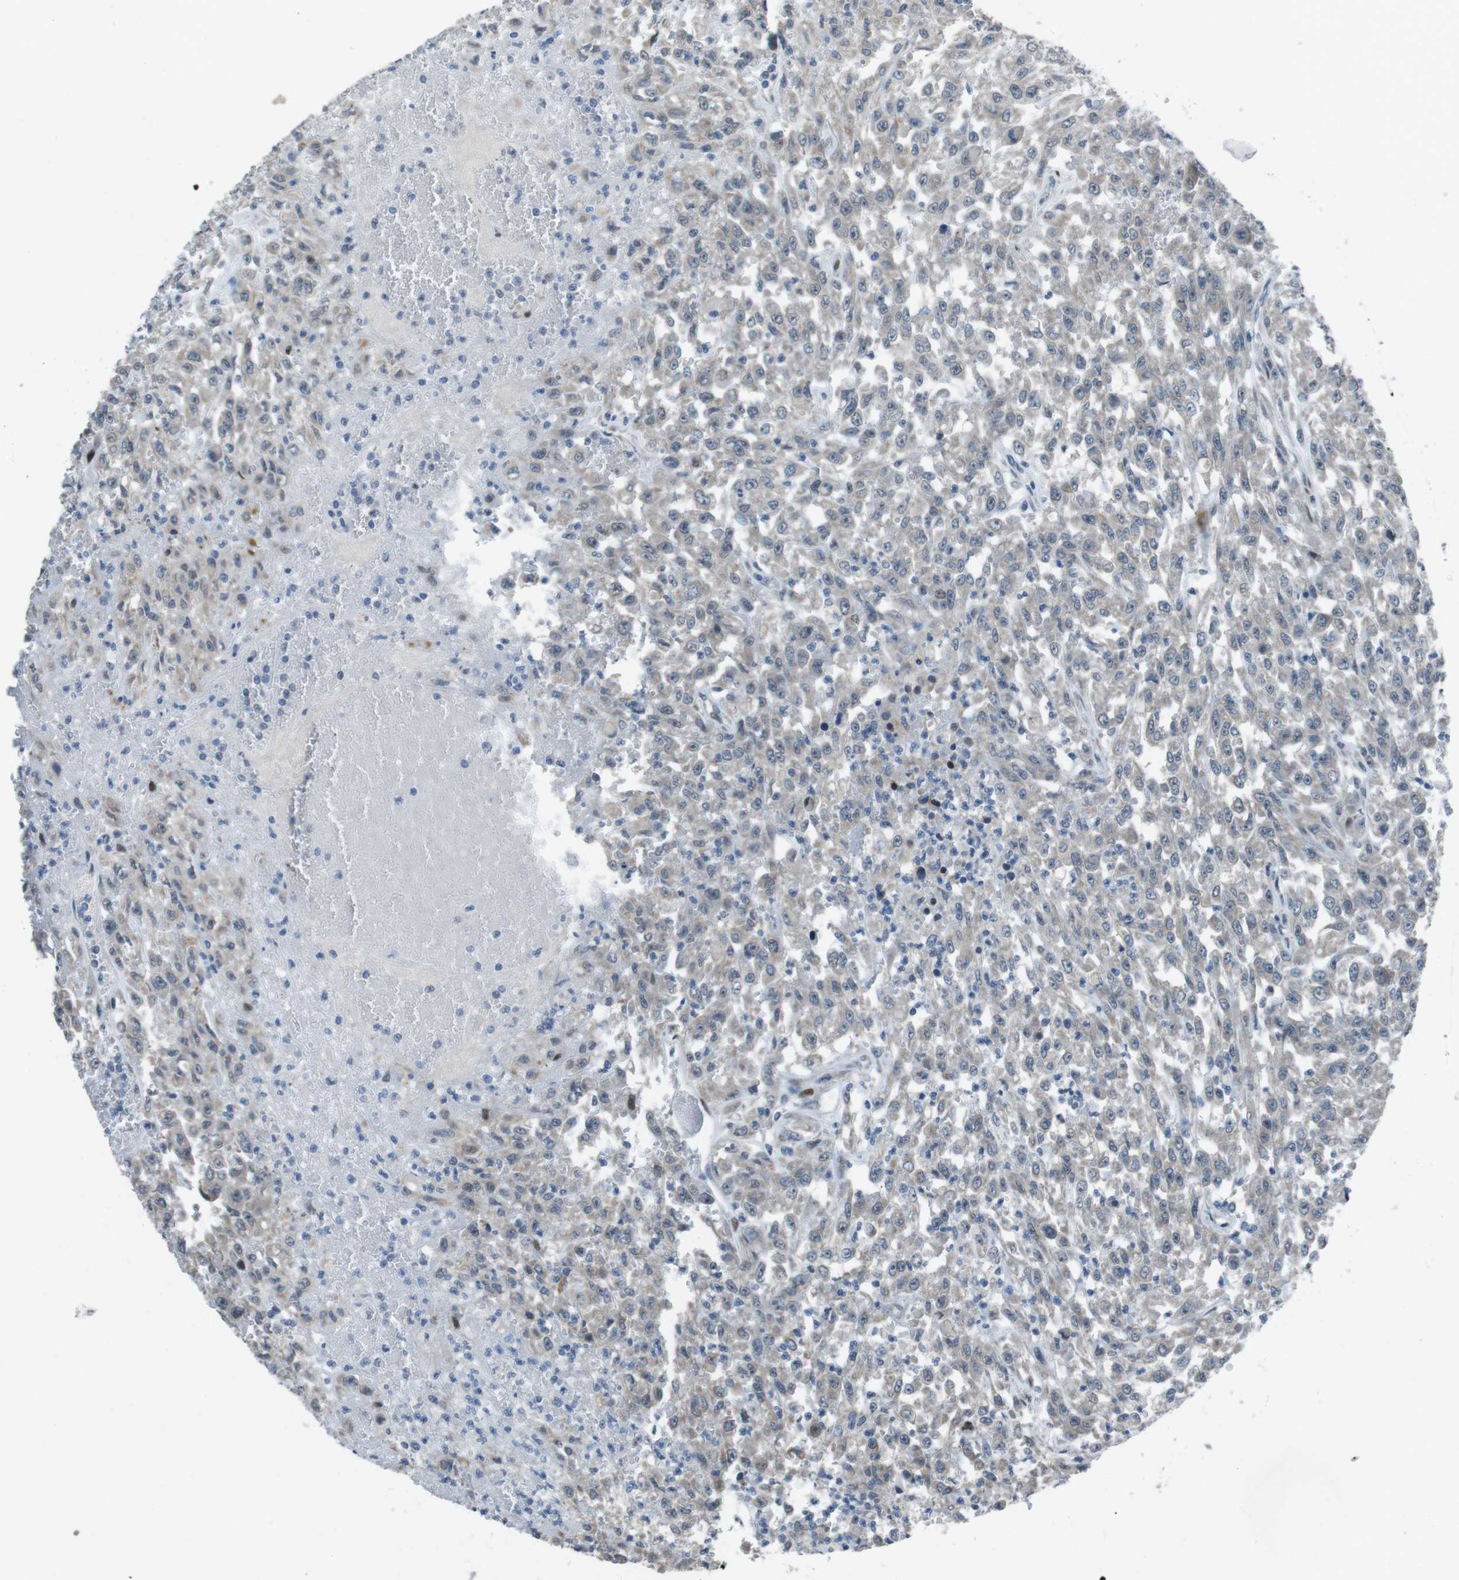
{"staining": {"intensity": "weak", "quantity": "<25%", "location": "nuclear"}, "tissue": "urothelial cancer", "cell_type": "Tumor cells", "image_type": "cancer", "snomed": [{"axis": "morphology", "description": "Urothelial carcinoma, High grade"}, {"axis": "topography", "description": "Urinary bladder"}], "caption": "This image is of high-grade urothelial carcinoma stained with immunohistochemistry to label a protein in brown with the nuclei are counter-stained blue. There is no staining in tumor cells.", "gene": "PBRM1", "patient": {"sex": "male", "age": 46}}